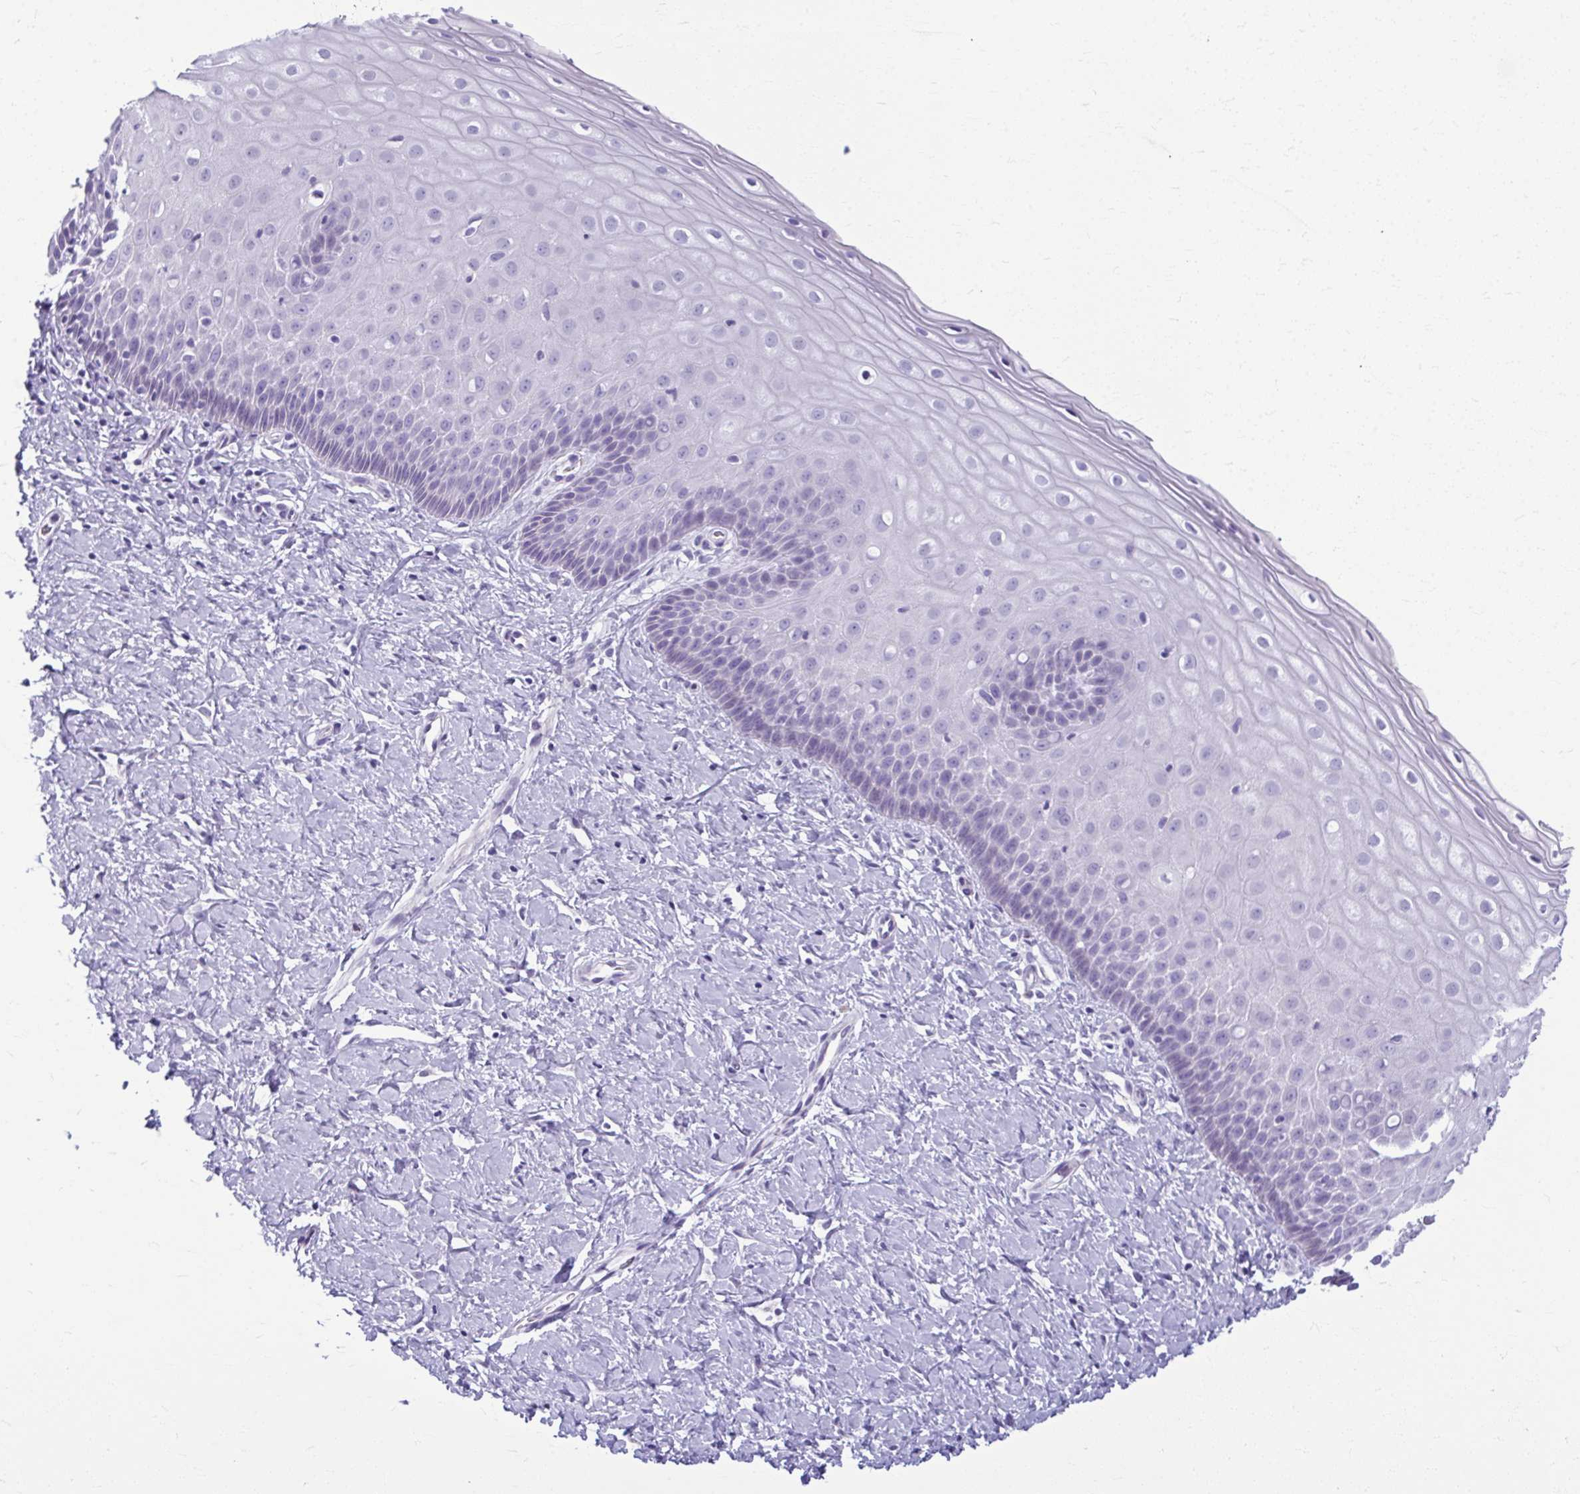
{"staining": {"intensity": "negative", "quantity": "none", "location": "none"}, "tissue": "cervix", "cell_type": "Glandular cells", "image_type": "normal", "snomed": [{"axis": "morphology", "description": "Normal tissue, NOS"}, {"axis": "topography", "description": "Cervix"}], "caption": "The immunohistochemistry (IHC) image has no significant positivity in glandular cells of cervix. (Brightfield microscopy of DAB (3,3'-diaminobenzidine) immunohistochemistry (IHC) at high magnification).", "gene": "SERPINI1", "patient": {"sex": "female", "age": 37}}